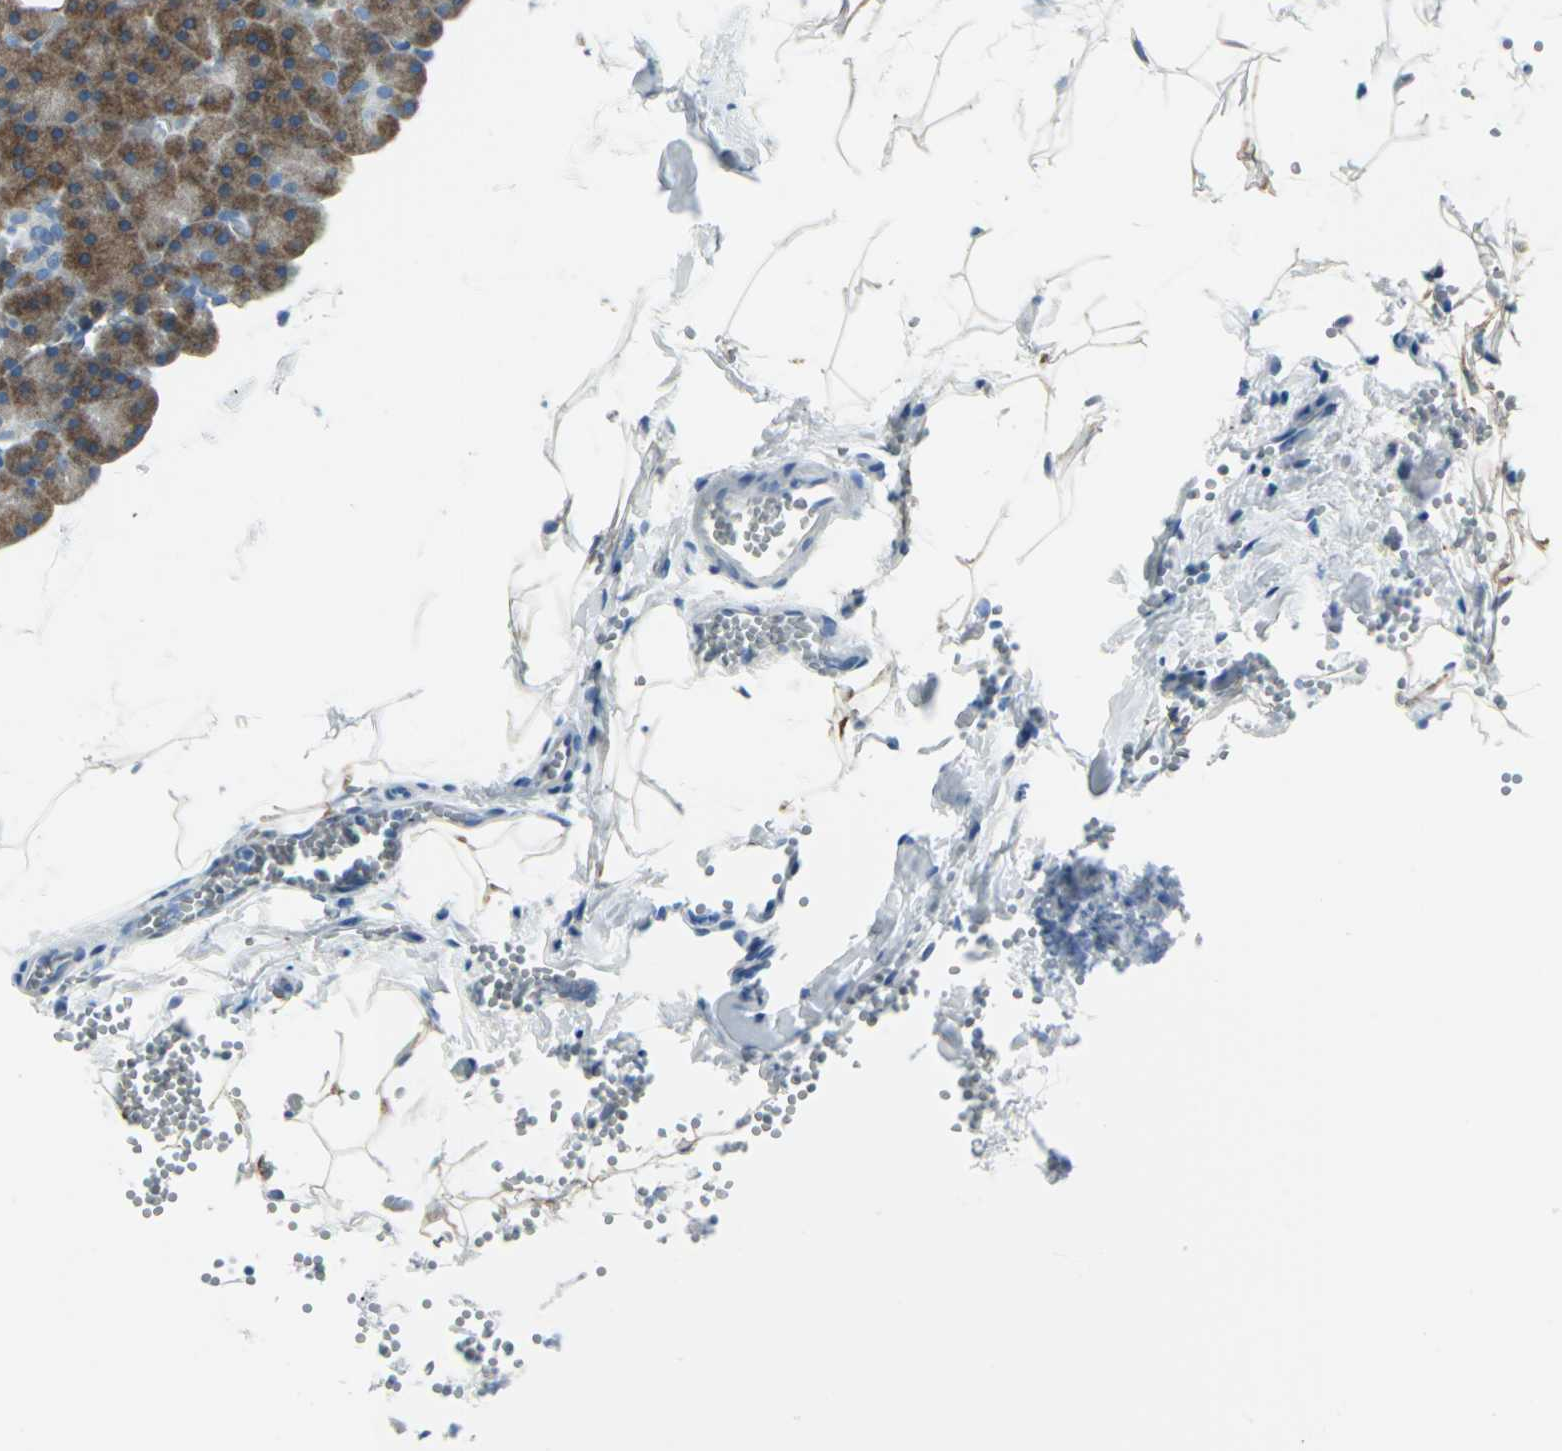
{"staining": {"intensity": "strong", "quantity": ">75%", "location": "cytoplasmic/membranous"}, "tissue": "pancreas", "cell_type": "Exocrine glandular cells", "image_type": "normal", "snomed": [{"axis": "morphology", "description": "Normal tissue, NOS"}, {"axis": "topography", "description": "Pancreas"}], "caption": "Brown immunohistochemical staining in unremarkable human pancreas shows strong cytoplasmic/membranous staining in approximately >75% of exocrine glandular cells.", "gene": "CYB5A", "patient": {"sex": "female", "age": 35}}